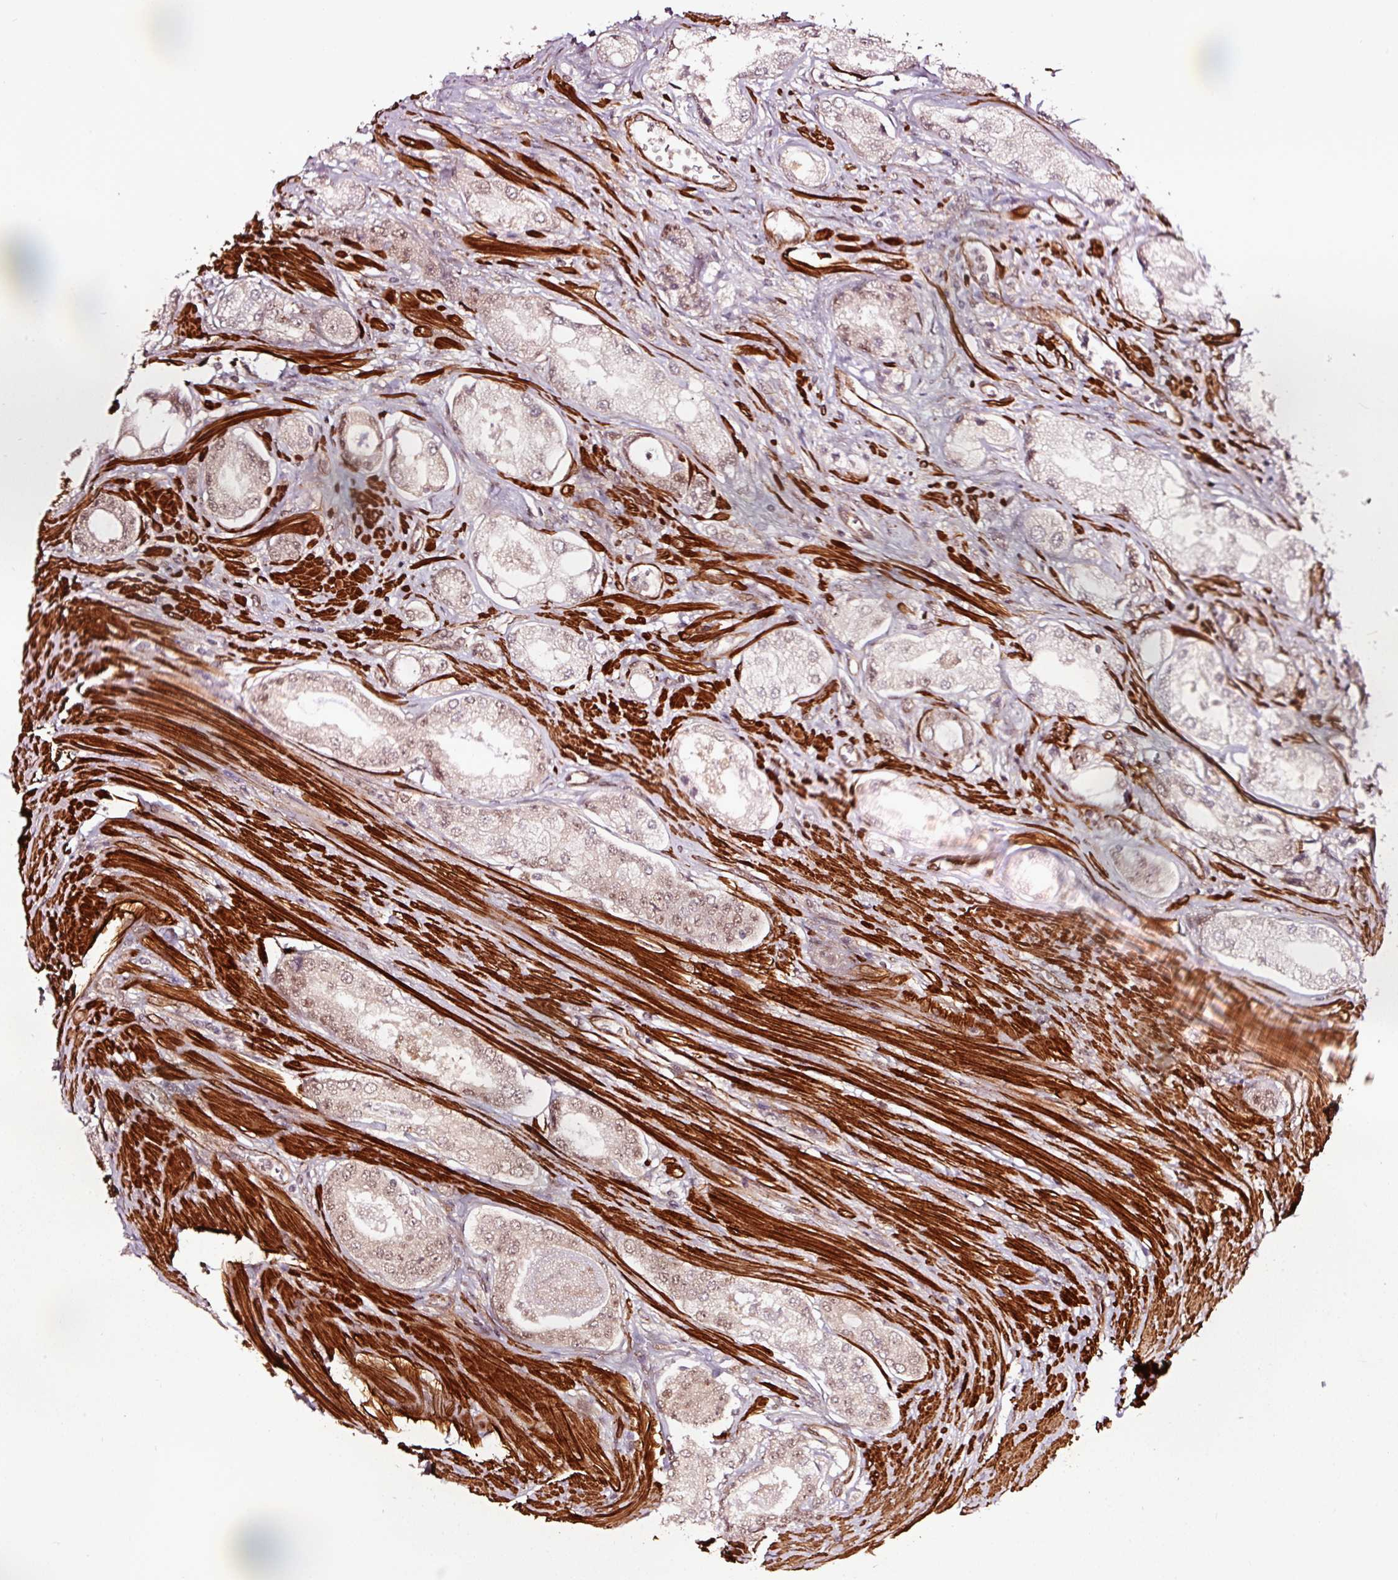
{"staining": {"intensity": "moderate", "quantity": "25%-75%", "location": "nuclear"}, "tissue": "prostate cancer", "cell_type": "Tumor cells", "image_type": "cancer", "snomed": [{"axis": "morphology", "description": "Adenocarcinoma, Low grade"}, {"axis": "topography", "description": "Prostate"}], "caption": "This image demonstrates immunohistochemistry (IHC) staining of human prostate adenocarcinoma (low-grade), with medium moderate nuclear staining in approximately 25%-75% of tumor cells.", "gene": "TPM1", "patient": {"sex": "male", "age": 68}}